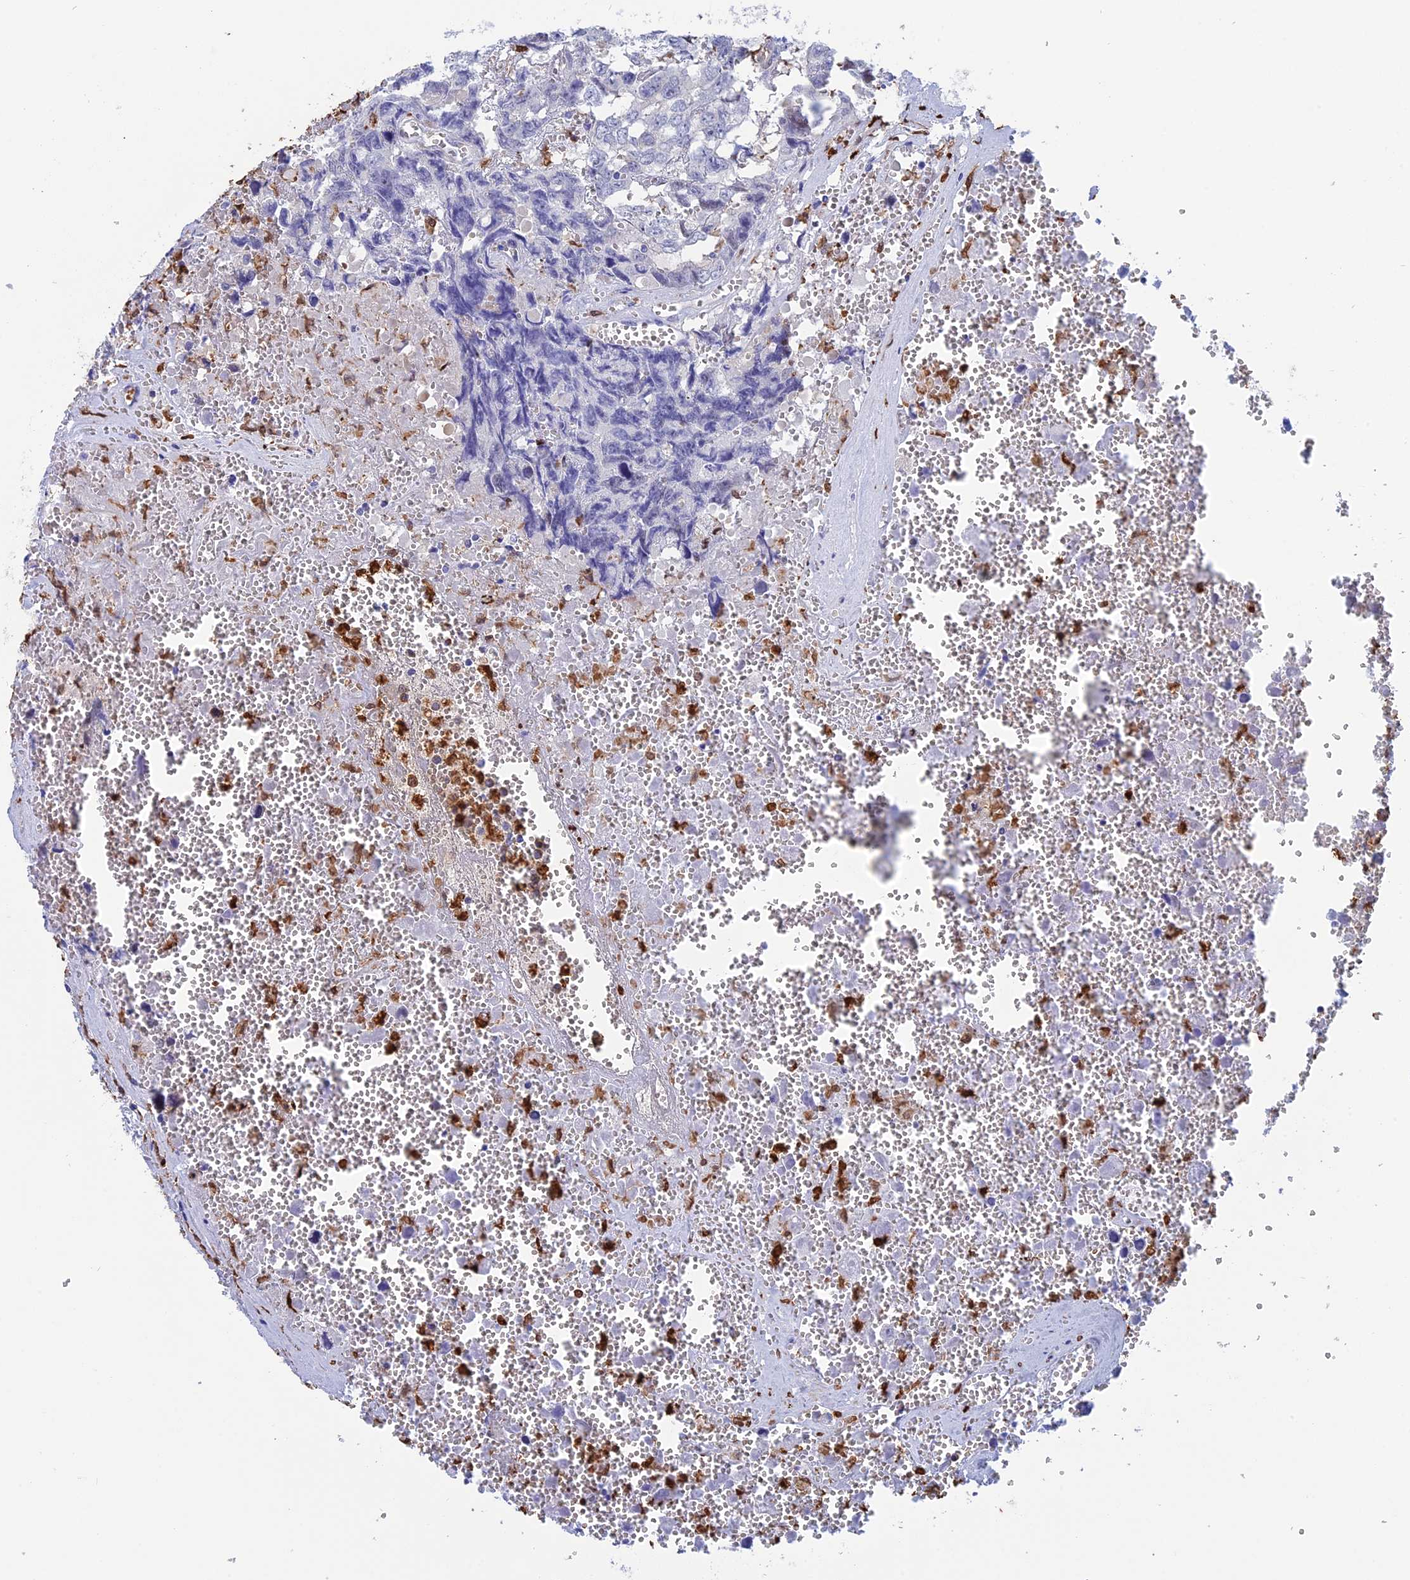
{"staining": {"intensity": "negative", "quantity": "none", "location": "none"}, "tissue": "testis cancer", "cell_type": "Tumor cells", "image_type": "cancer", "snomed": [{"axis": "morphology", "description": "Carcinoma, Embryonal, NOS"}, {"axis": "topography", "description": "Testis"}], "caption": "DAB immunohistochemical staining of embryonal carcinoma (testis) reveals no significant expression in tumor cells.", "gene": "SLC26A1", "patient": {"sex": "male", "age": 31}}